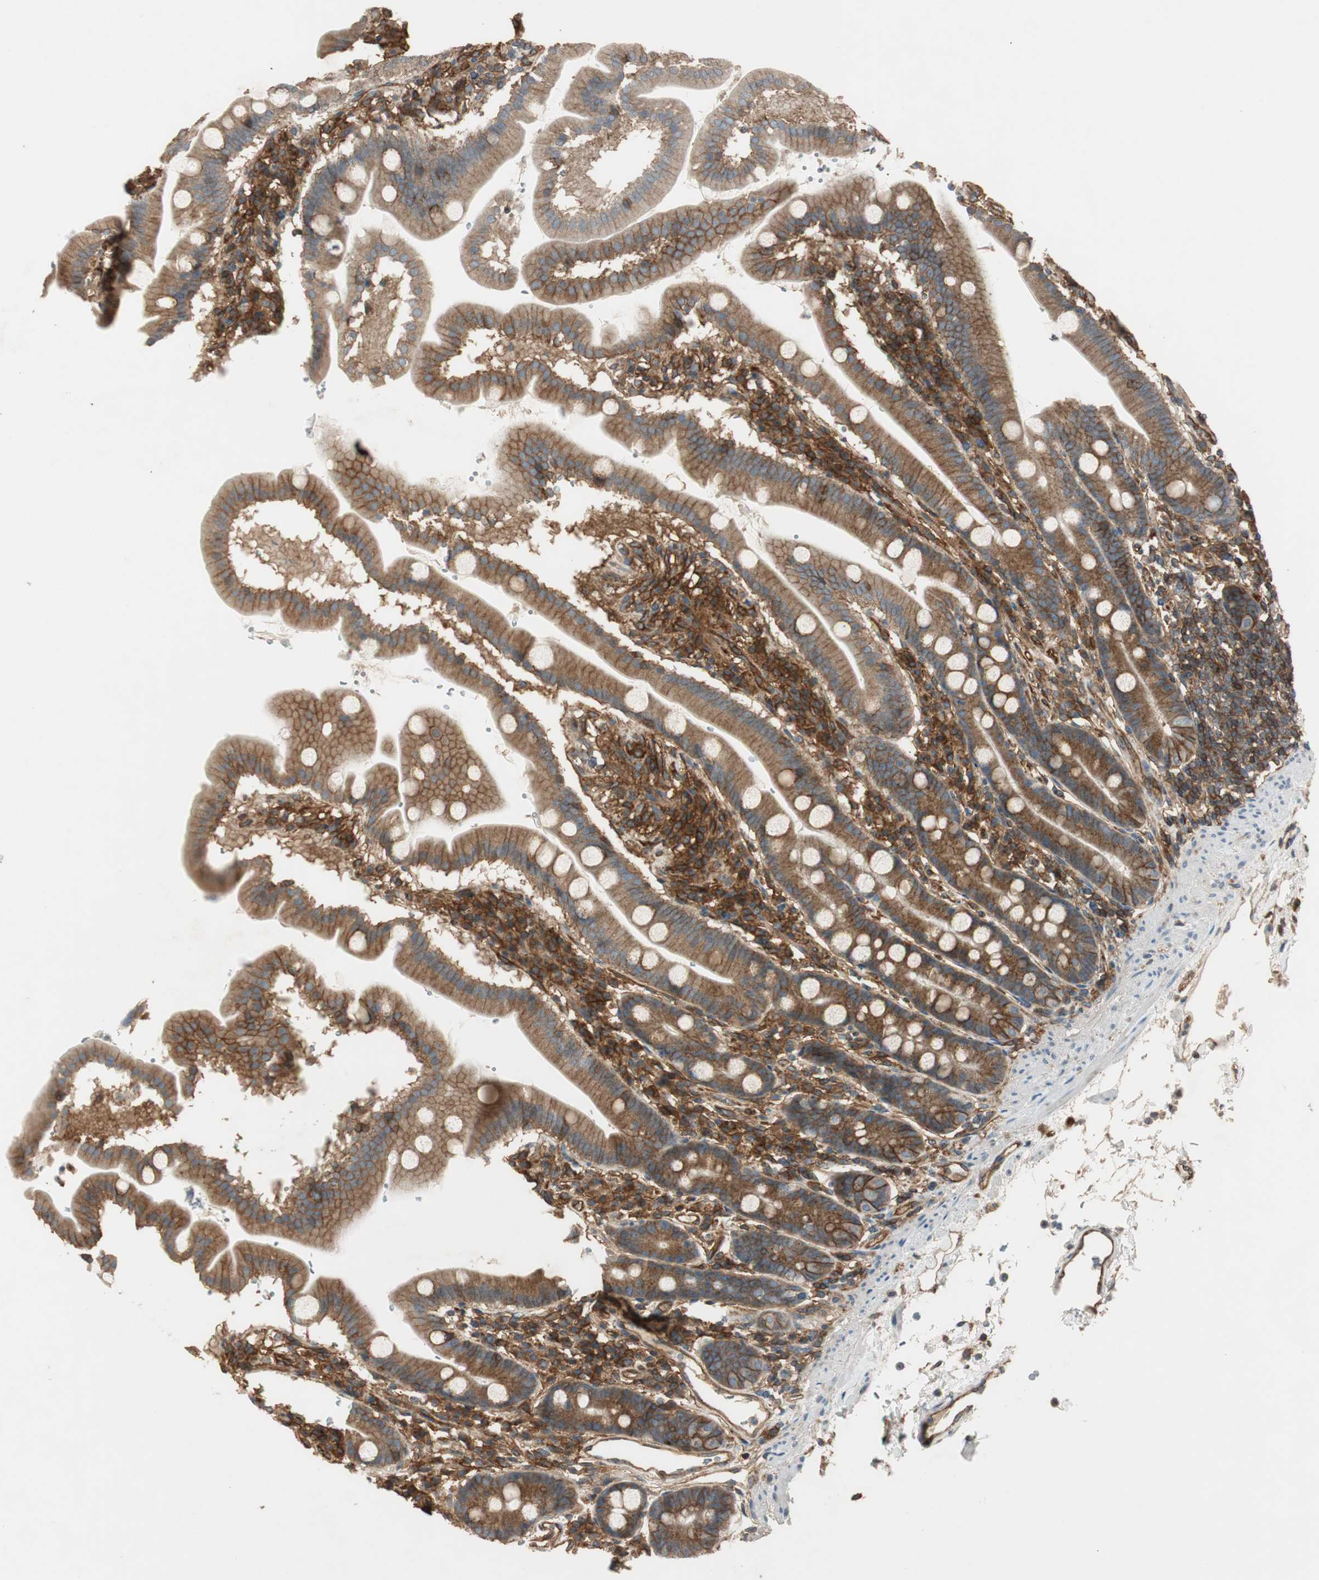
{"staining": {"intensity": "strong", "quantity": ">75%", "location": "cytoplasmic/membranous"}, "tissue": "duodenum", "cell_type": "Glandular cells", "image_type": "normal", "snomed": [{"axis": "morphology", "description": "Normal tissue, NOS"}, {"axis": "topography", "description": "Duodenum"}], "caption": "An IHC image of unremarkable tissue is shown. Protein staining in brown labels strong cytoplasmic/membranous positivity in duodenum within glandular cells.", "gene": "BTN3A3", "patient": {"sex": "male", "age": 50}}